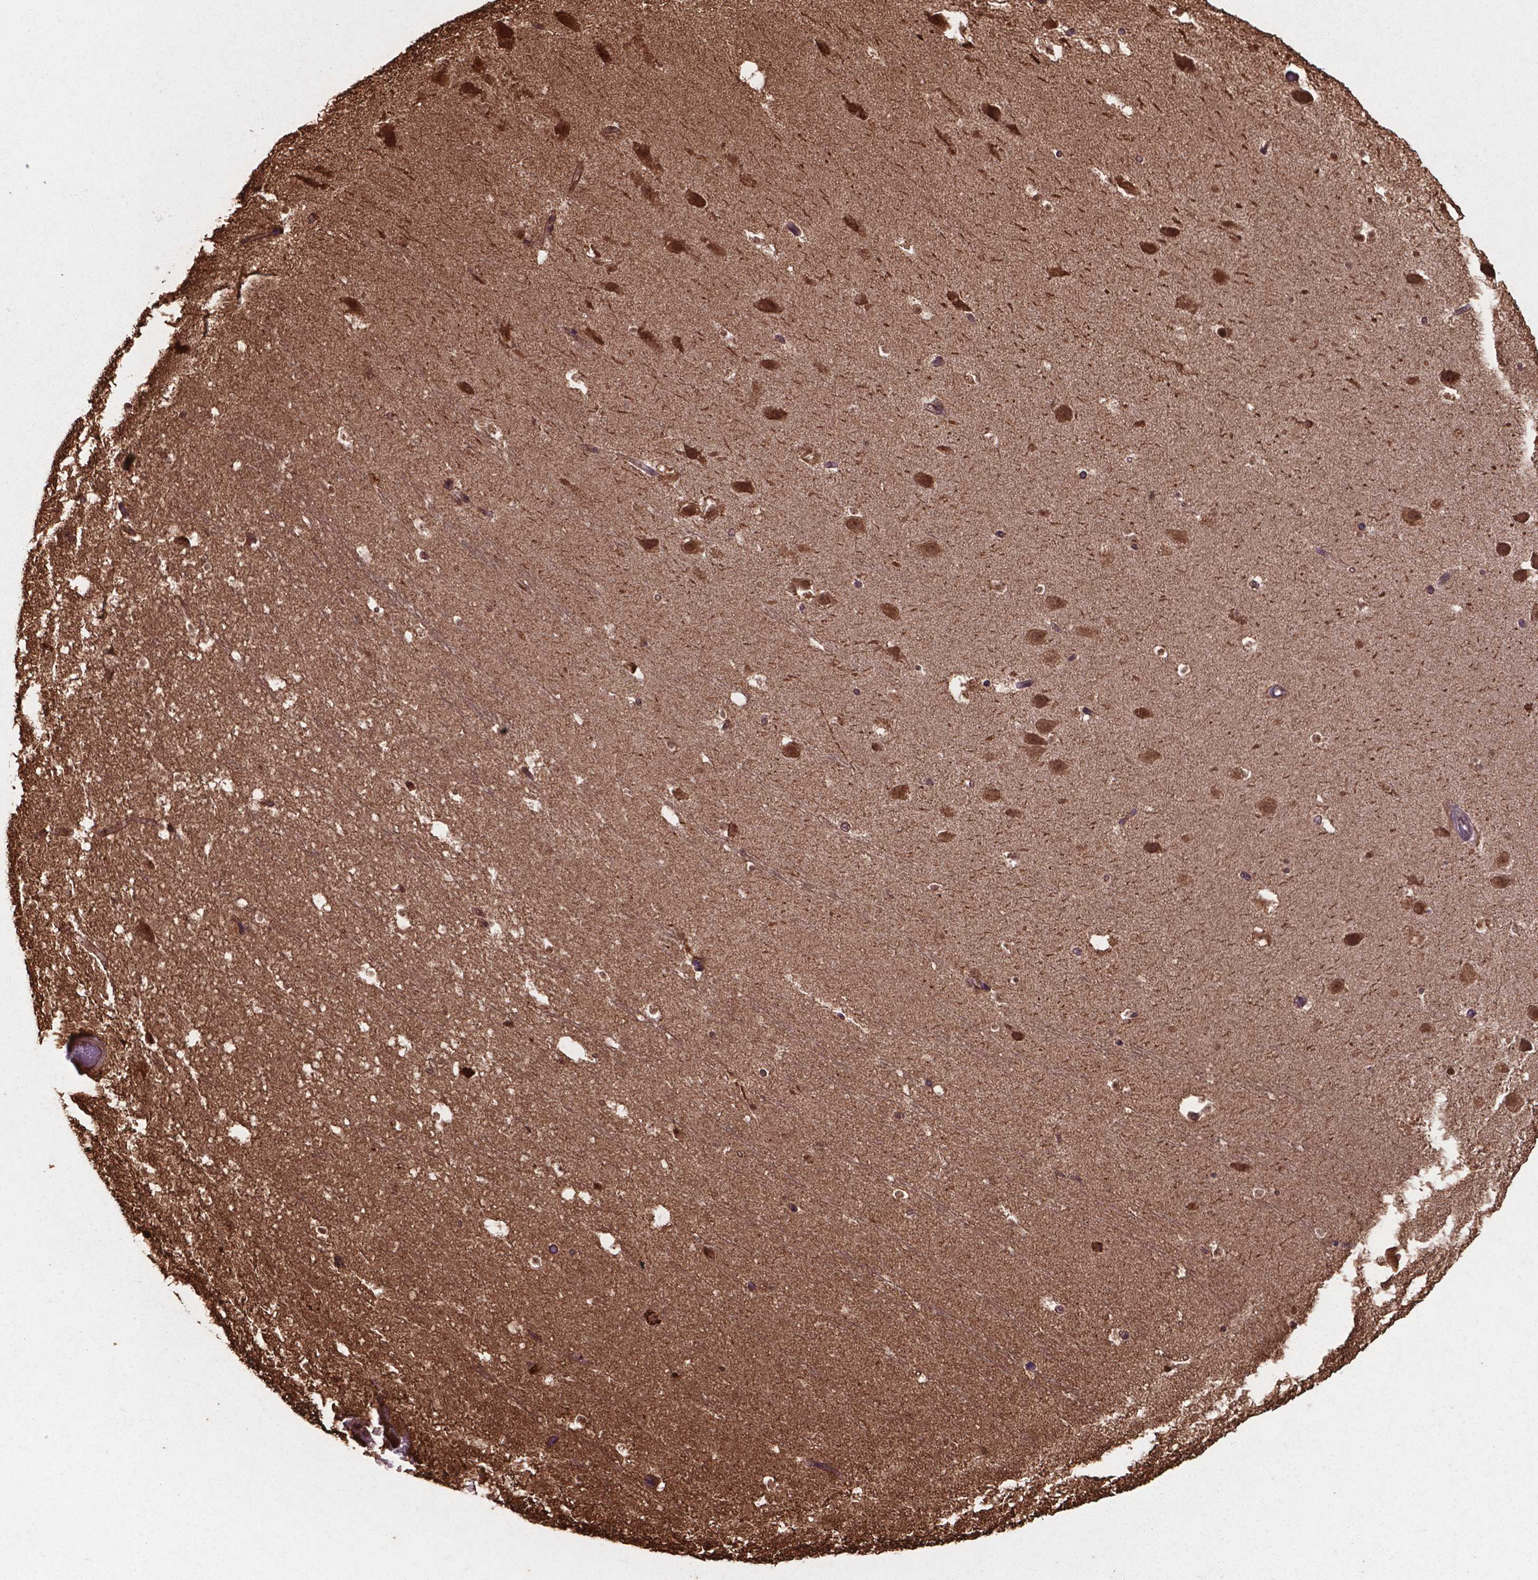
{"staining": {"intensity": "moderate", "quantity": "25%-75%", "location": "cytoplasmic/membranous,nuclear"}, "tissue": "hippocampus", "cell_type": "Glial cells", "image_type": "normal", "snomed": [{"axis": "morphology", "description": "Normal tissue, NOS"}, {"axis": "topography", "description": "Hippocampus"}], "caption": "Immunohistochemistry (IHC) micrograph of normal hippocampus: human hippocampus stained using immunohistochemistry exhibits medium levels of moderate protein expression localized specifically in the cytoplasmic/membranous,nuclear of glial cells, appearing as a cytoplasmic/membranous,nuclear brown color.", "gene": "CHP2", "patient": {"sex": "male", "age": 26}}